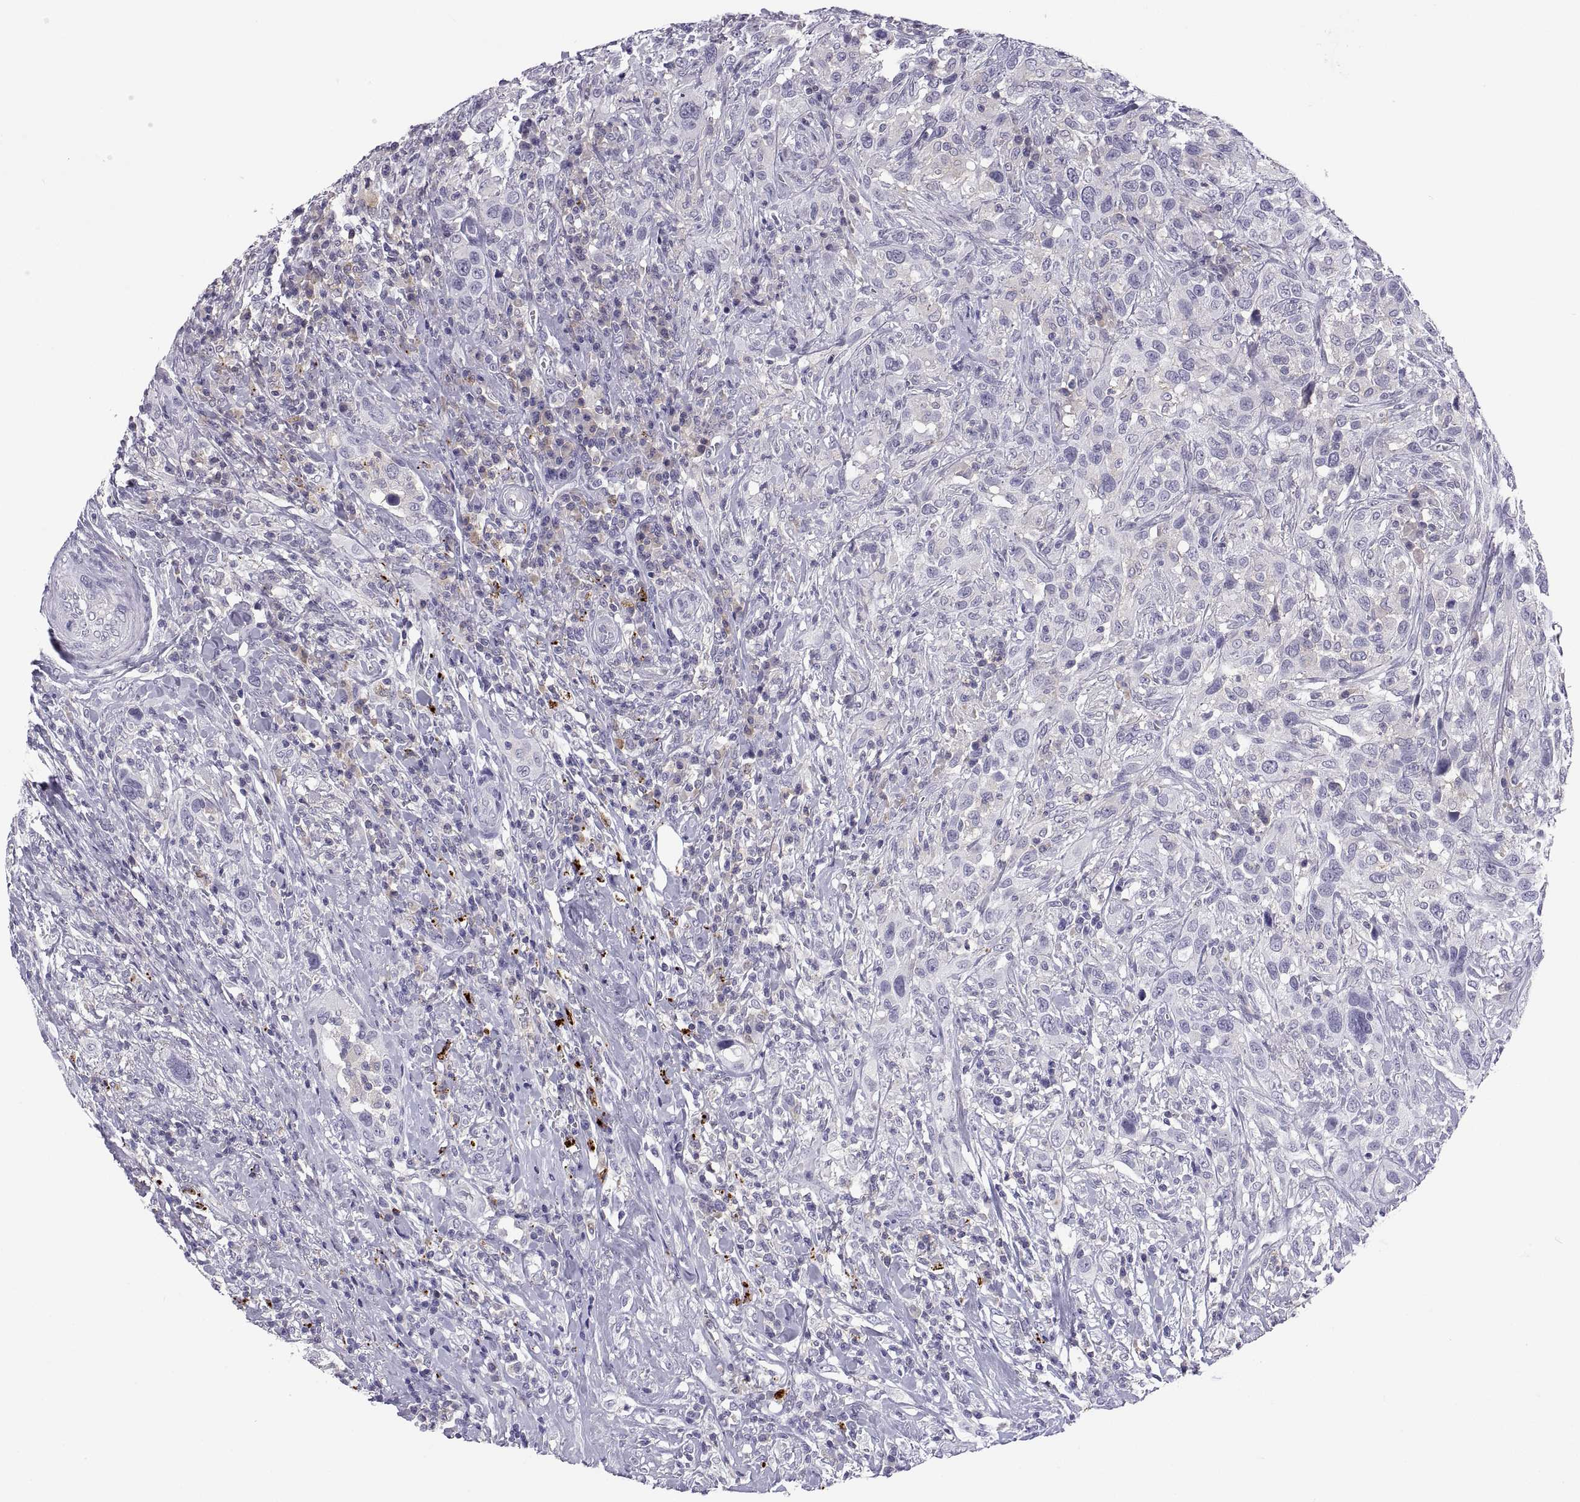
{"staining": {"intensity": "negative", "quantity": "none", "location": "none"}, "tissue": "urothelial cancer", "cell_type": "Tumor cells", "image_type": "cancer", "snomed": [{"axis": "morphology", "description": "Urothelial carcinoma, NOS"}, {"axis": "morphology", "description": "Urothelial carcinoma, High grade"}, {"axis": "topography", "description": "Urinary bladder"}], "caption": "High magnification brightfield microscopy of urothelial cancer stained with DAB (brown) and counterstained with hematoxylin (blue): tumor cells show no significant staining.", "gene": "RGS19", "patient": {"sex": "female", "age": 64}}